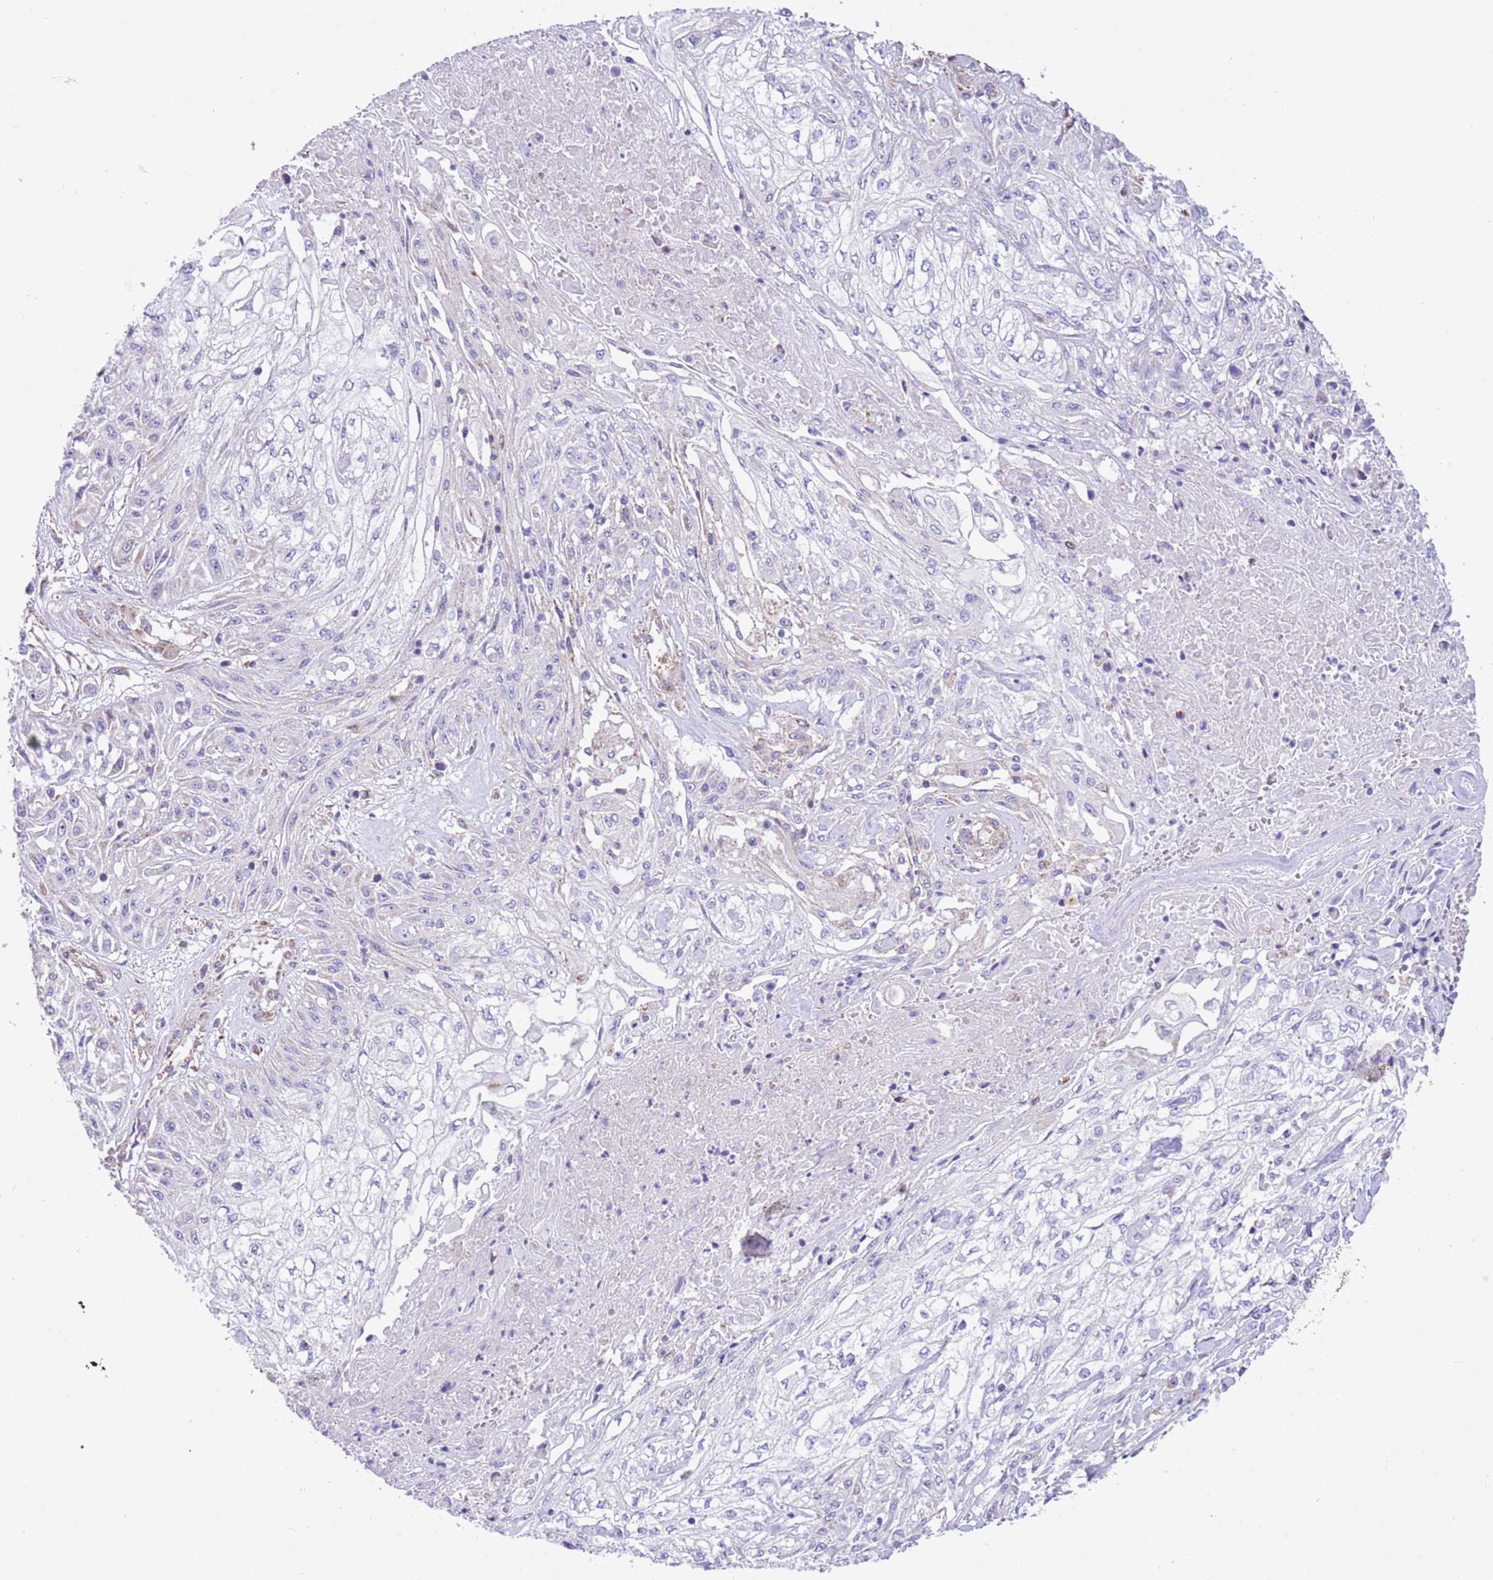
{"staining": {"intensity": "negative", "quantity": "none", "location": "none"}, "tissue": "skin cancer", "cell_type": "Tumor cells", "image_type": "cancer", "snomed": [{"axis": "morphology", "description": "Squamous cell carcinoma, NOS"}, {"axis": "morphology", "description": "Squamous cell carcinoma, metastatic, NOS"}, {"axis": "topography", "description": "Skin"}, {"axis": "topography", "description": "Lymph node"}], "caption": "Human squamous cell carcinoma (skin) stained for a protein using IHC demonstrates no positivity in tumor cells.", "gene": "SS18L2", "patient": {"sex": "male", "age": 75}}